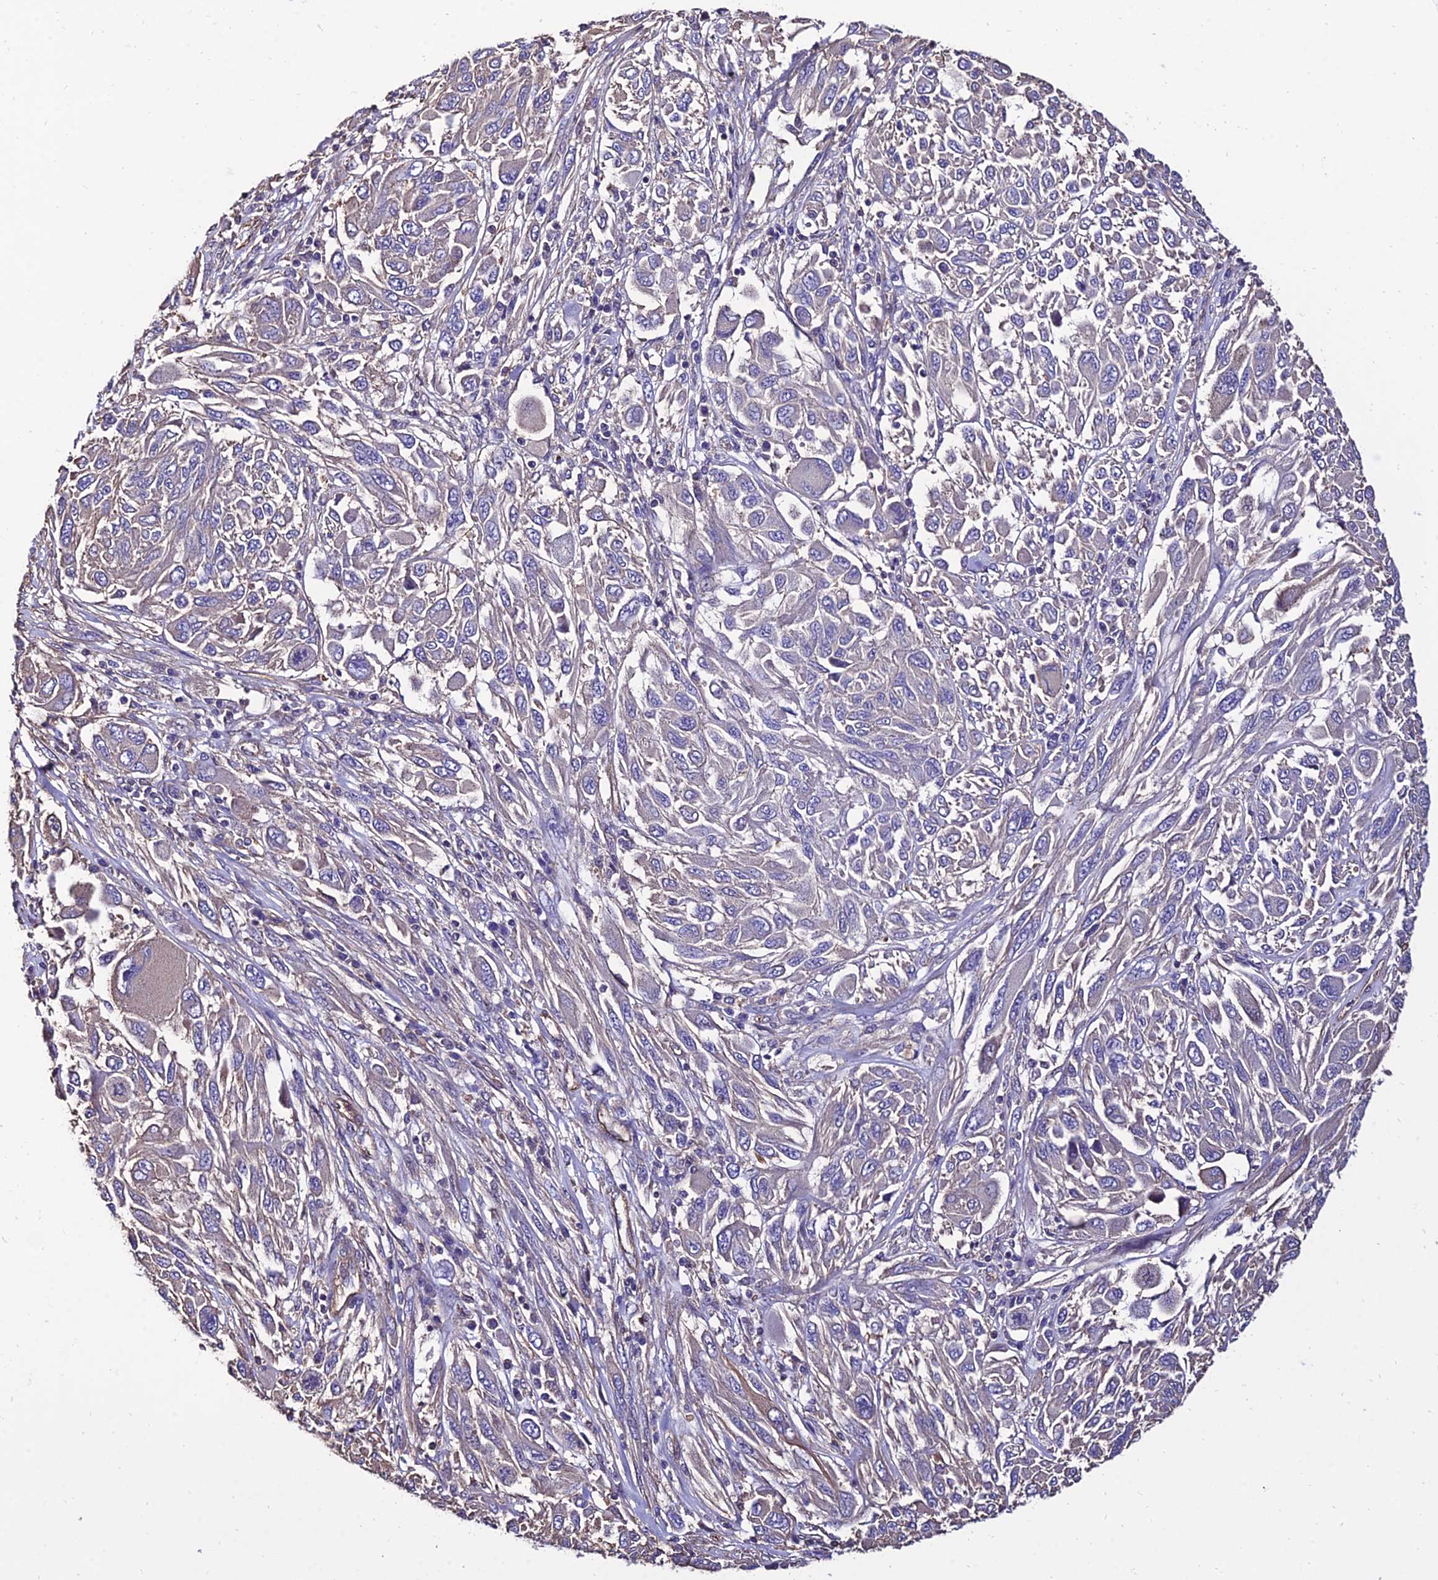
{"staining": {"intensity": "weak", "quantity": "<25%", "location": "cytoplasmic/membranous"}, "tissue": "melanoma", "cell_type": "Tumor cells", "image_type": "cancer", "snomed": [{"axis": "morphology", "description": "Malignant melanoma, NOS"}, {"axis": "topography", "description": "Skin"}], "caption": "DAB (3,3'-diaminobenzidine) immunohistochemical staining of human malignant melanoma demonstrates no significant expression in tumor cells. (DAB immunohistochemistry, high magnification).", "gene": "CALM2", "patient": {"sex": "female", "age": 91}}